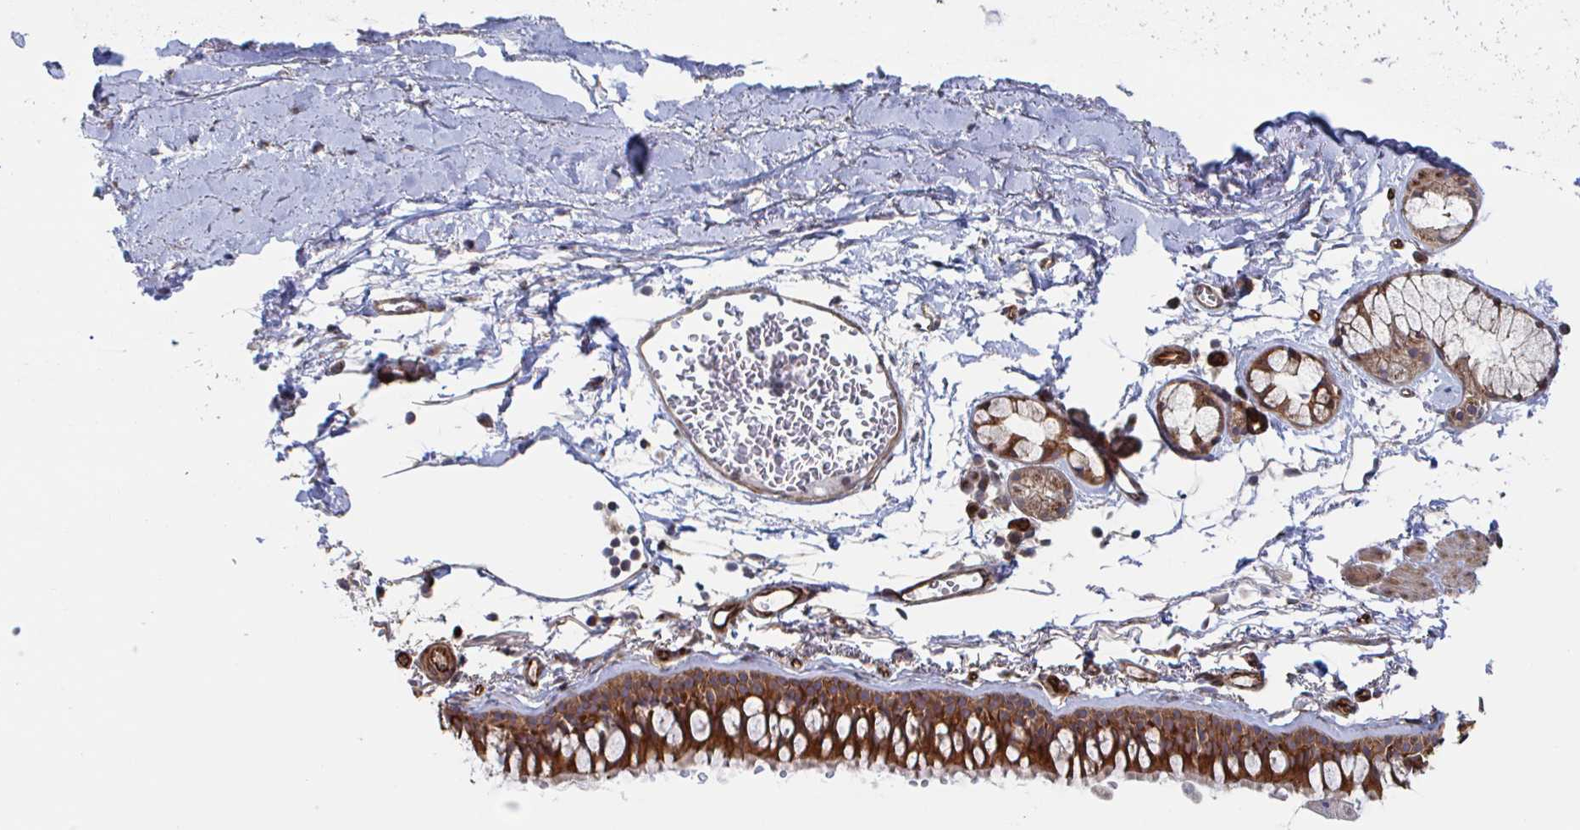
{"staining": {"intensity": "strong", "quantity": ">75%", "location": "cytoplasmic/membranous"}, "tissue": "bronchus", "cell_type": "Respiratory epithelial cells", "image_type": "normal", "snomed": [{"axis": "morphology", "description": "Normal tissue, NOS"}, {"axis": "topography", "description": "Cartilage tissue"}, {"axis": "topography", "description": "Bronchus"}, {"axis": "topography", "description": "Peripheral nerve tissue"}], "caption": "A histopathology image of bronchus stained for a protein reveals strong cytoplasmic/membranous brown staining in respiratory epithelial cells. (brown staining indicates protein expression, while blue staining denotes nuclei).", "gene": "DVL3", "patient": {"sex": "female", "age": 59}}